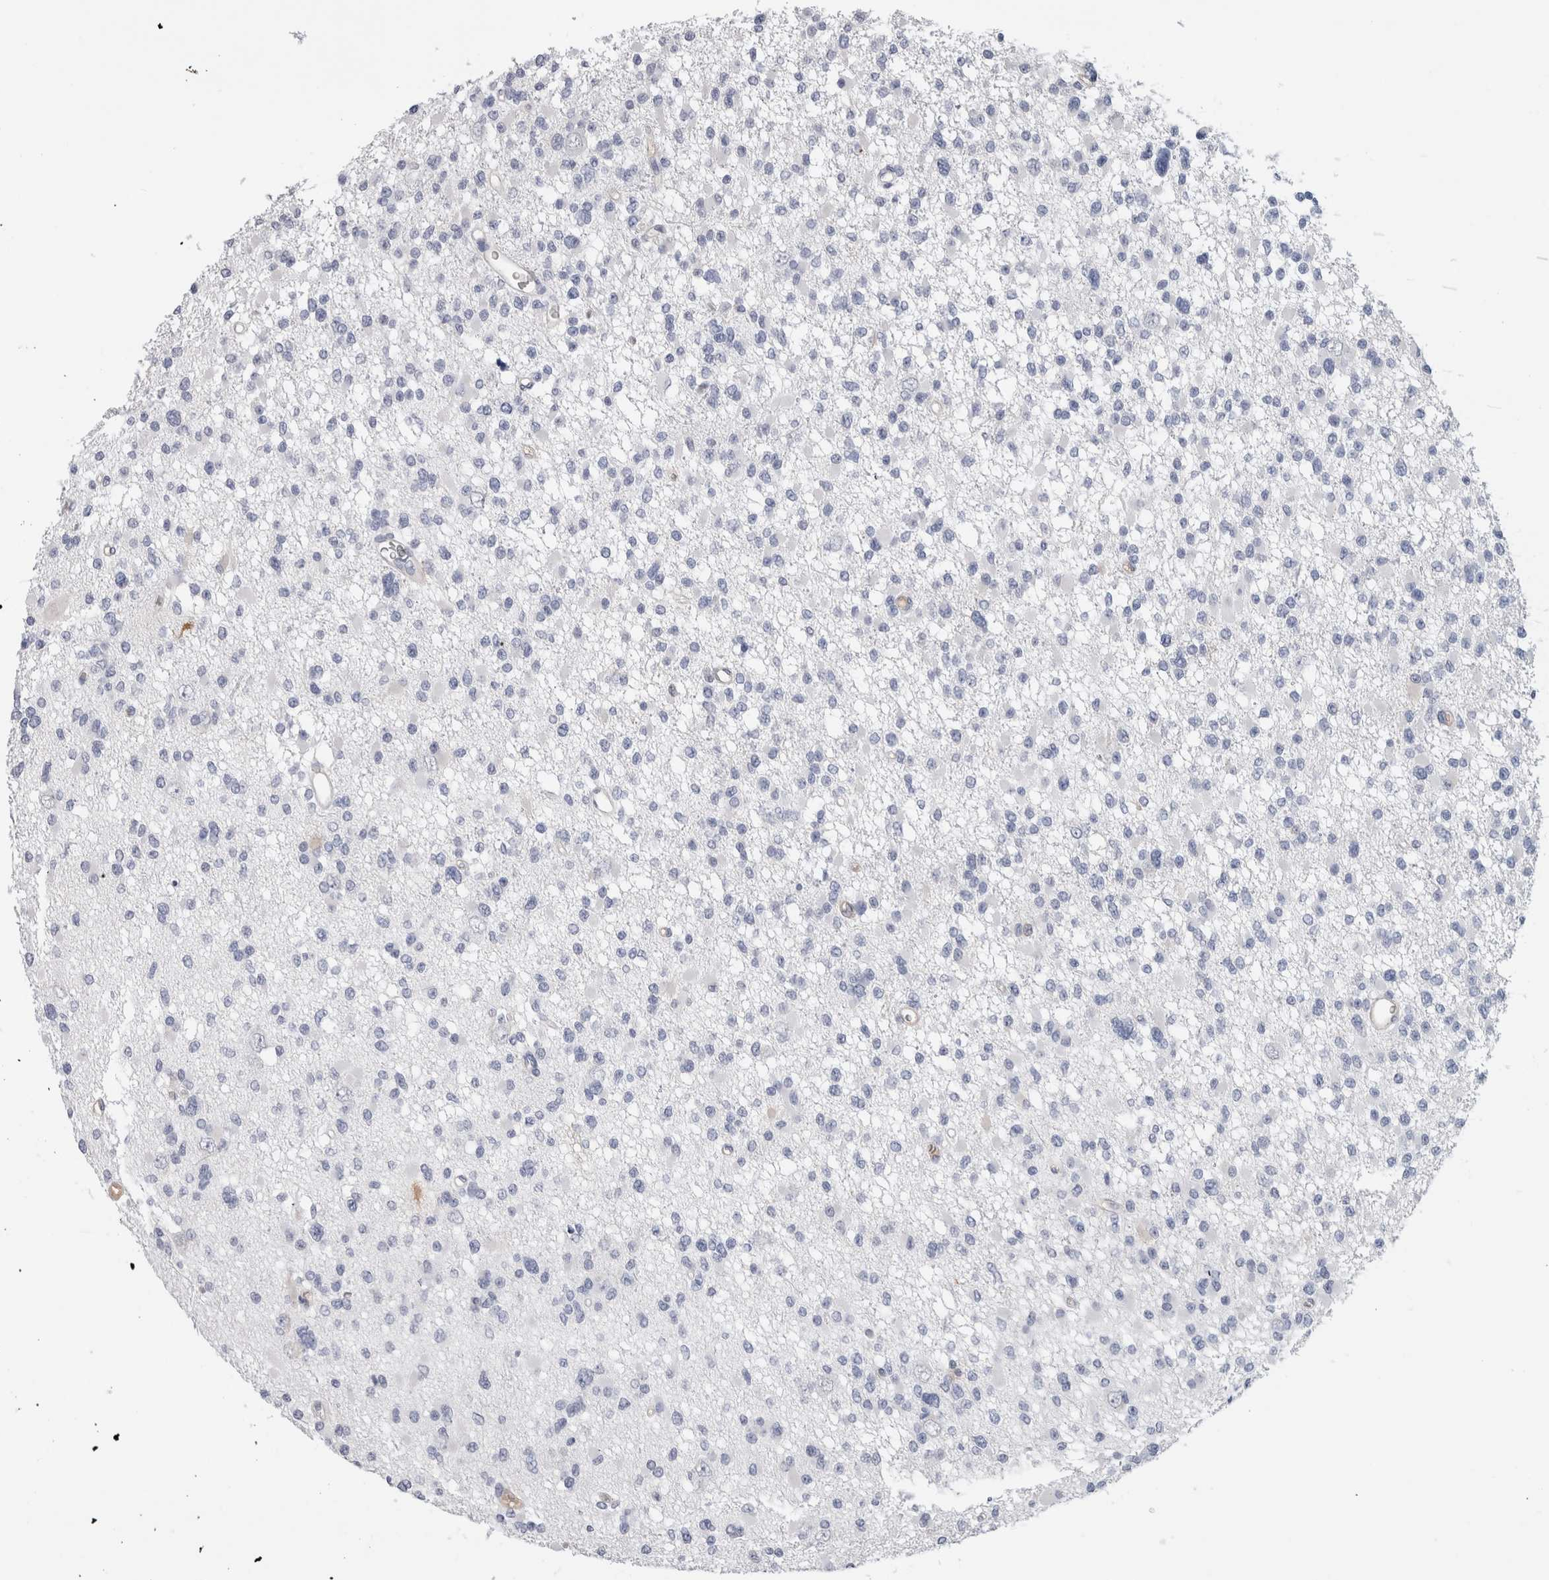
{"staining": {"intensity": "negative", "quantity": "none", "location": "none"}, "tissue": "glioma", "cell_type": "Tumor cells", "image_type": "cancer", "snomed": [{"axis": "morphology", "description": "Glioma, malignant, Low grade"}, {"axis": "topography", "description": "Brain"}], "caption": "High power microscopy image of an IHC micrograph of glioma, revealing no significant expression in tumor cells.", "gene": "FABP4", "patient": {"sex": "female", "age": 22}}